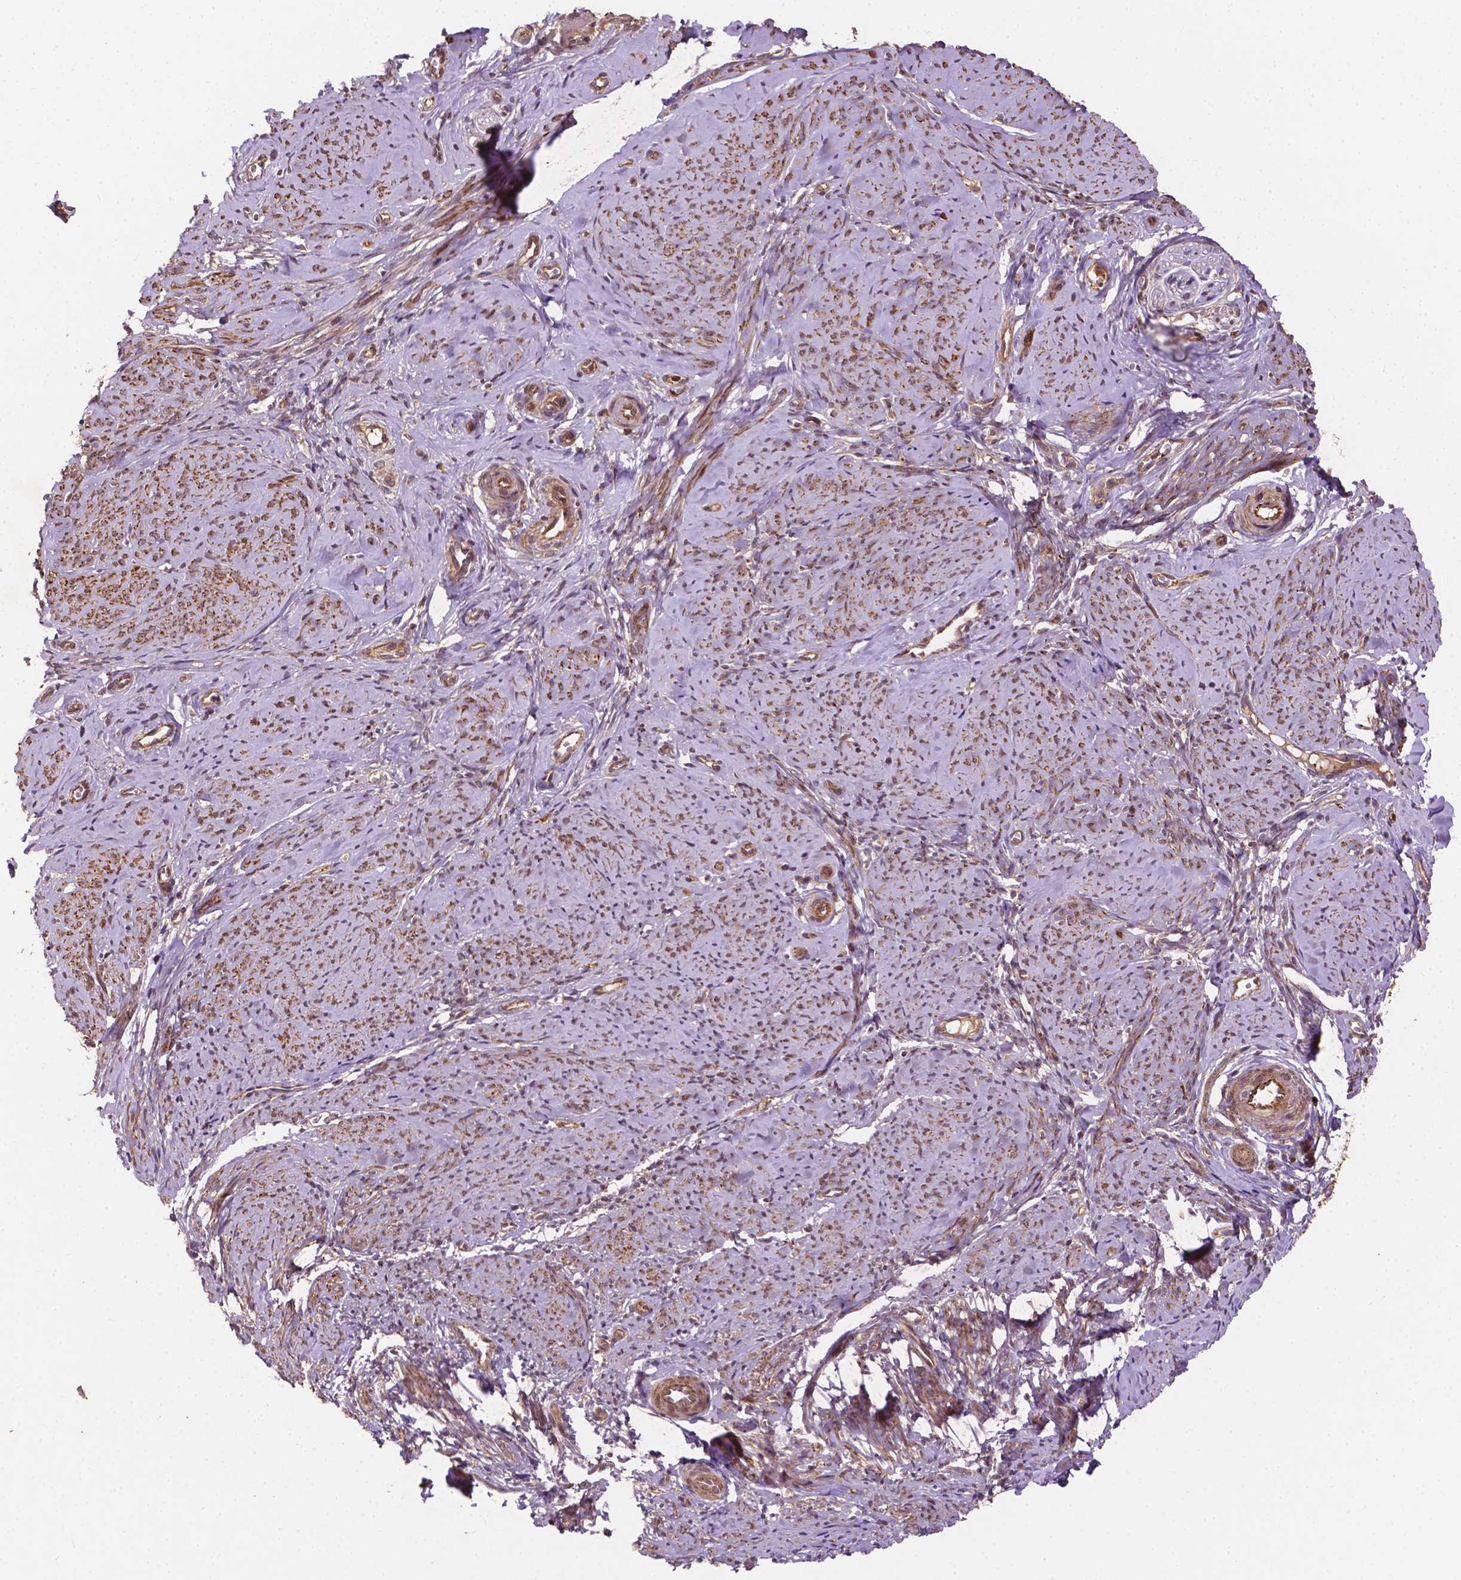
{"staining": {"intensity": "moderate", "quantity": ">75%", "location": "cytoplasmic/membranous"}, "tissue": "smooth muscle", "cell_type": "Smooth muscle cells", "image_type": "normal", "snomed": [{"axis": "morphology", "description": "Normal tissue, NOS"}, {"axis": "topography", "description": "Smooth muscle"}], "caption": "A medium amount of moderate cytoplasmic/membranous expression is appreciated in approximately >75% of smooth muscle cells in unremarkable smooth muscle. The protein of interest is stained brown, and the nuclei are stained in blue (DAB (3,3'-diaminobenzidine) IHC with brightfield microscopy, high magnification).", "gene": "ZMYND19", "patient": {"sex": "female", "age": 48}}